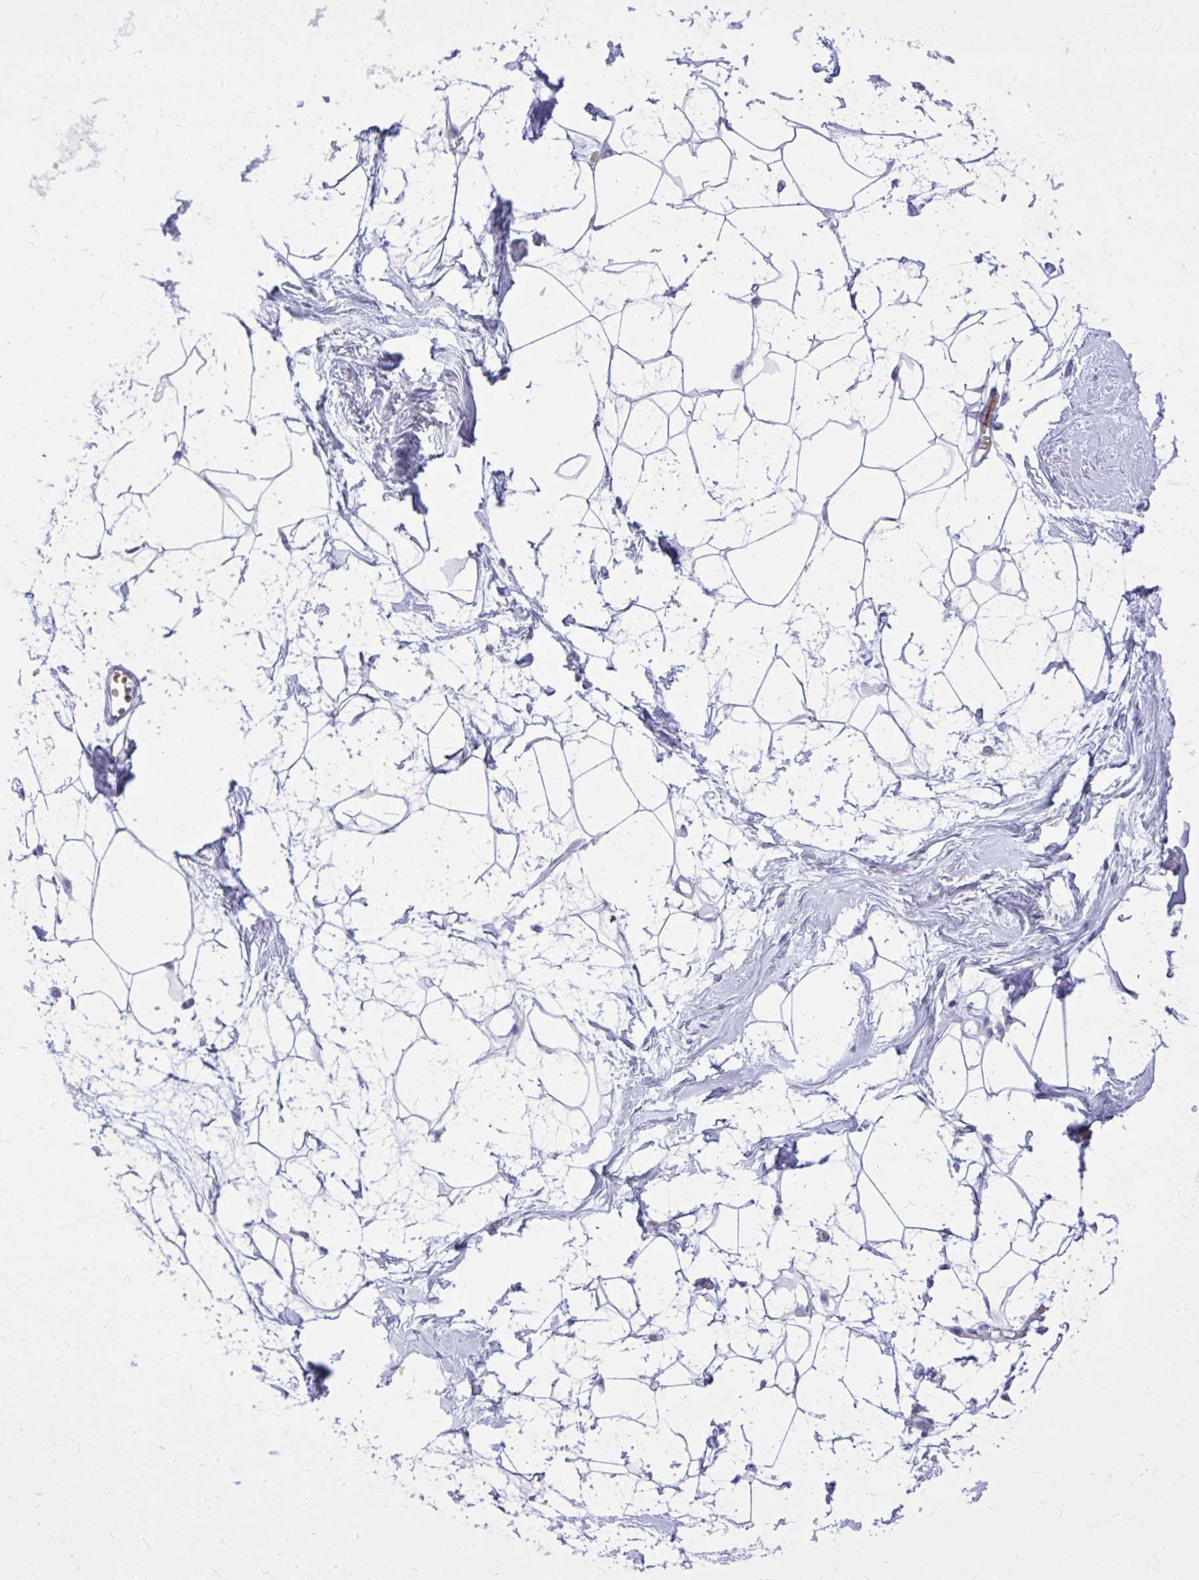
{"staining": {"intensity": "negative", "quantity": "none", "location": "none"}, "tissue": "breast", "cell_type": "Adipocytes", "image_type": "normal", "snomed": [{"axis": "morphology", "description": "Normal tissue, NOS"}, {"axis": "topography", "description": "Breast"}], "caption": "Histopathology image shows no significant protein positivity in adipocytes of benign breast. Brightfield microscopy of IHC stained with DAB (3,3'-diaminobenzidine) (brown) and hematoxylin (blue), captured at high magnification.", "gene": "DPY19L1", "patient": {"sex": "female", "age": 45}}